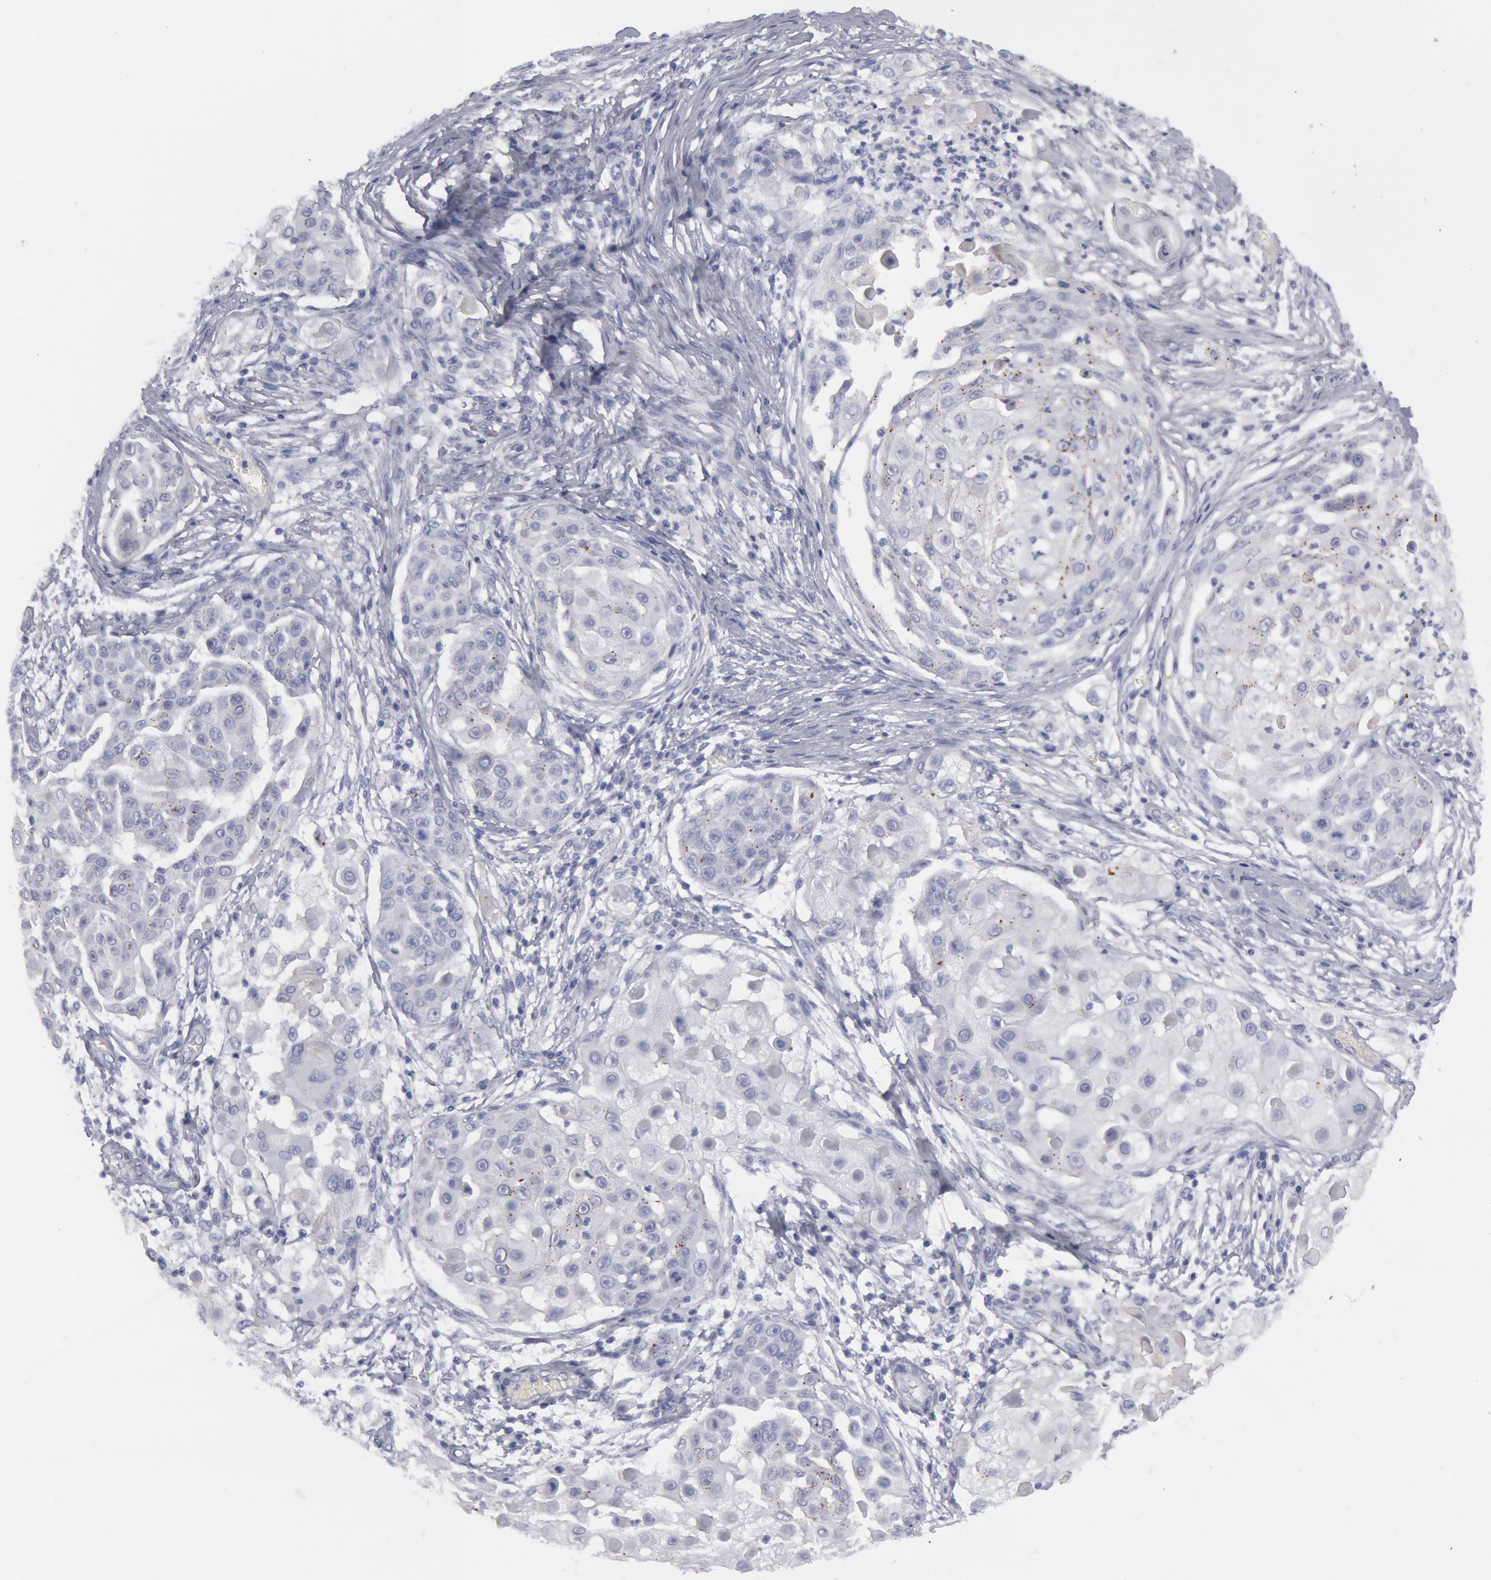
{"staining": {"intensity": "negative", "quantity": "none", "location": "none"}, "tissue": "skin cancer", "cell_type": "Tumor cells", "image_type": "cancer", "snomed": [{"axis": "morphology", "description": "Squamous cell carcinoma, NOS"}, {"axis": "topography", "description": "Skin"}], "caption": "Tumor cells show no significant staining in skin squamous cell carcinoma.", "gene": "FHL1", "patient": {"sex": "female", "age": 57}}